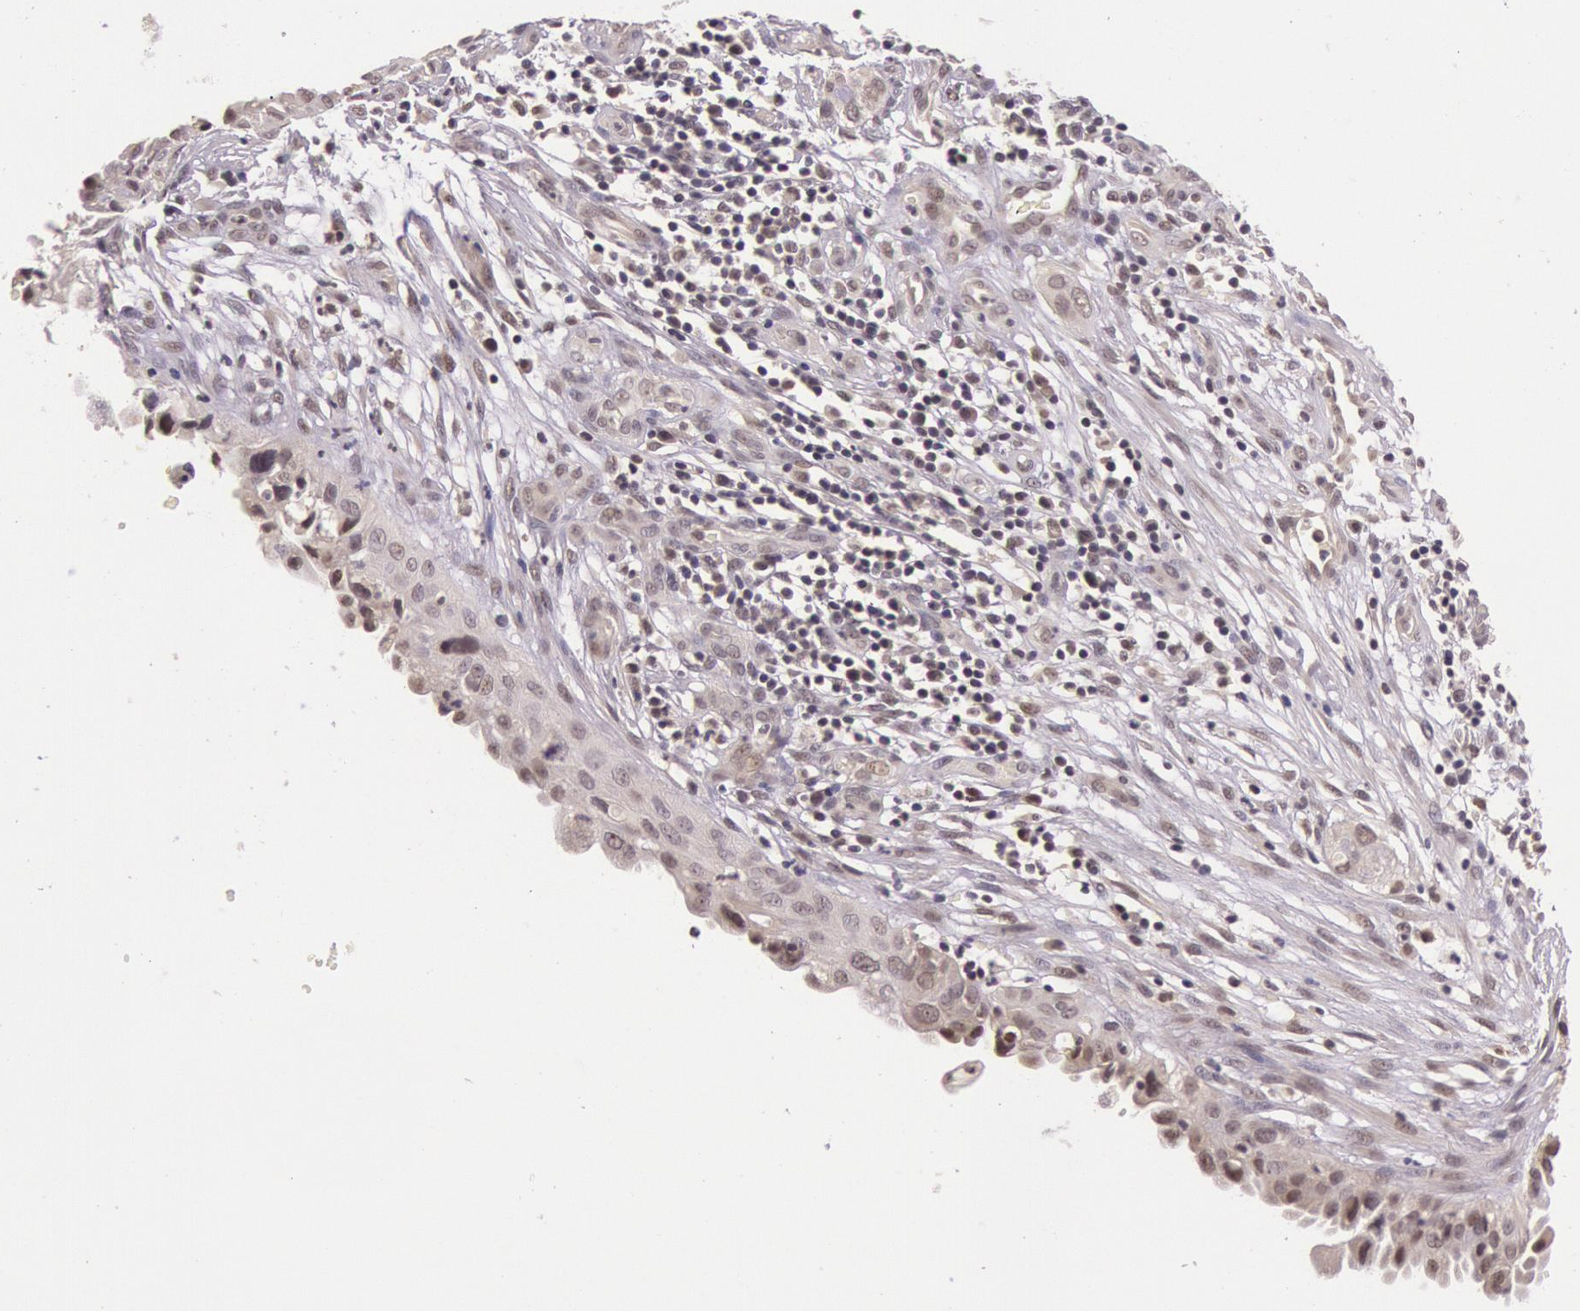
{"staining": {"intensity": "negative", "quantity": "none", "location": "none"}, "tissue": "cervical cancer", "cell_type": "Tumor cells", "image_type": "cancer", "snomed": [{"axis": "morphology", "description": "Normal tissue, NOS"}, {"axis": "morphology", "description": "Squamous cell carcinoma, NOS"}, {"axis": "topography", "description": "Cervix"}], "caption": "Human cervical squamous cell carcinoma stained for a protein using immunohistochemistry displays no staining in tumor cells.", "gene": "RTL10", "patient": {"sex": "female", "age": 45}}